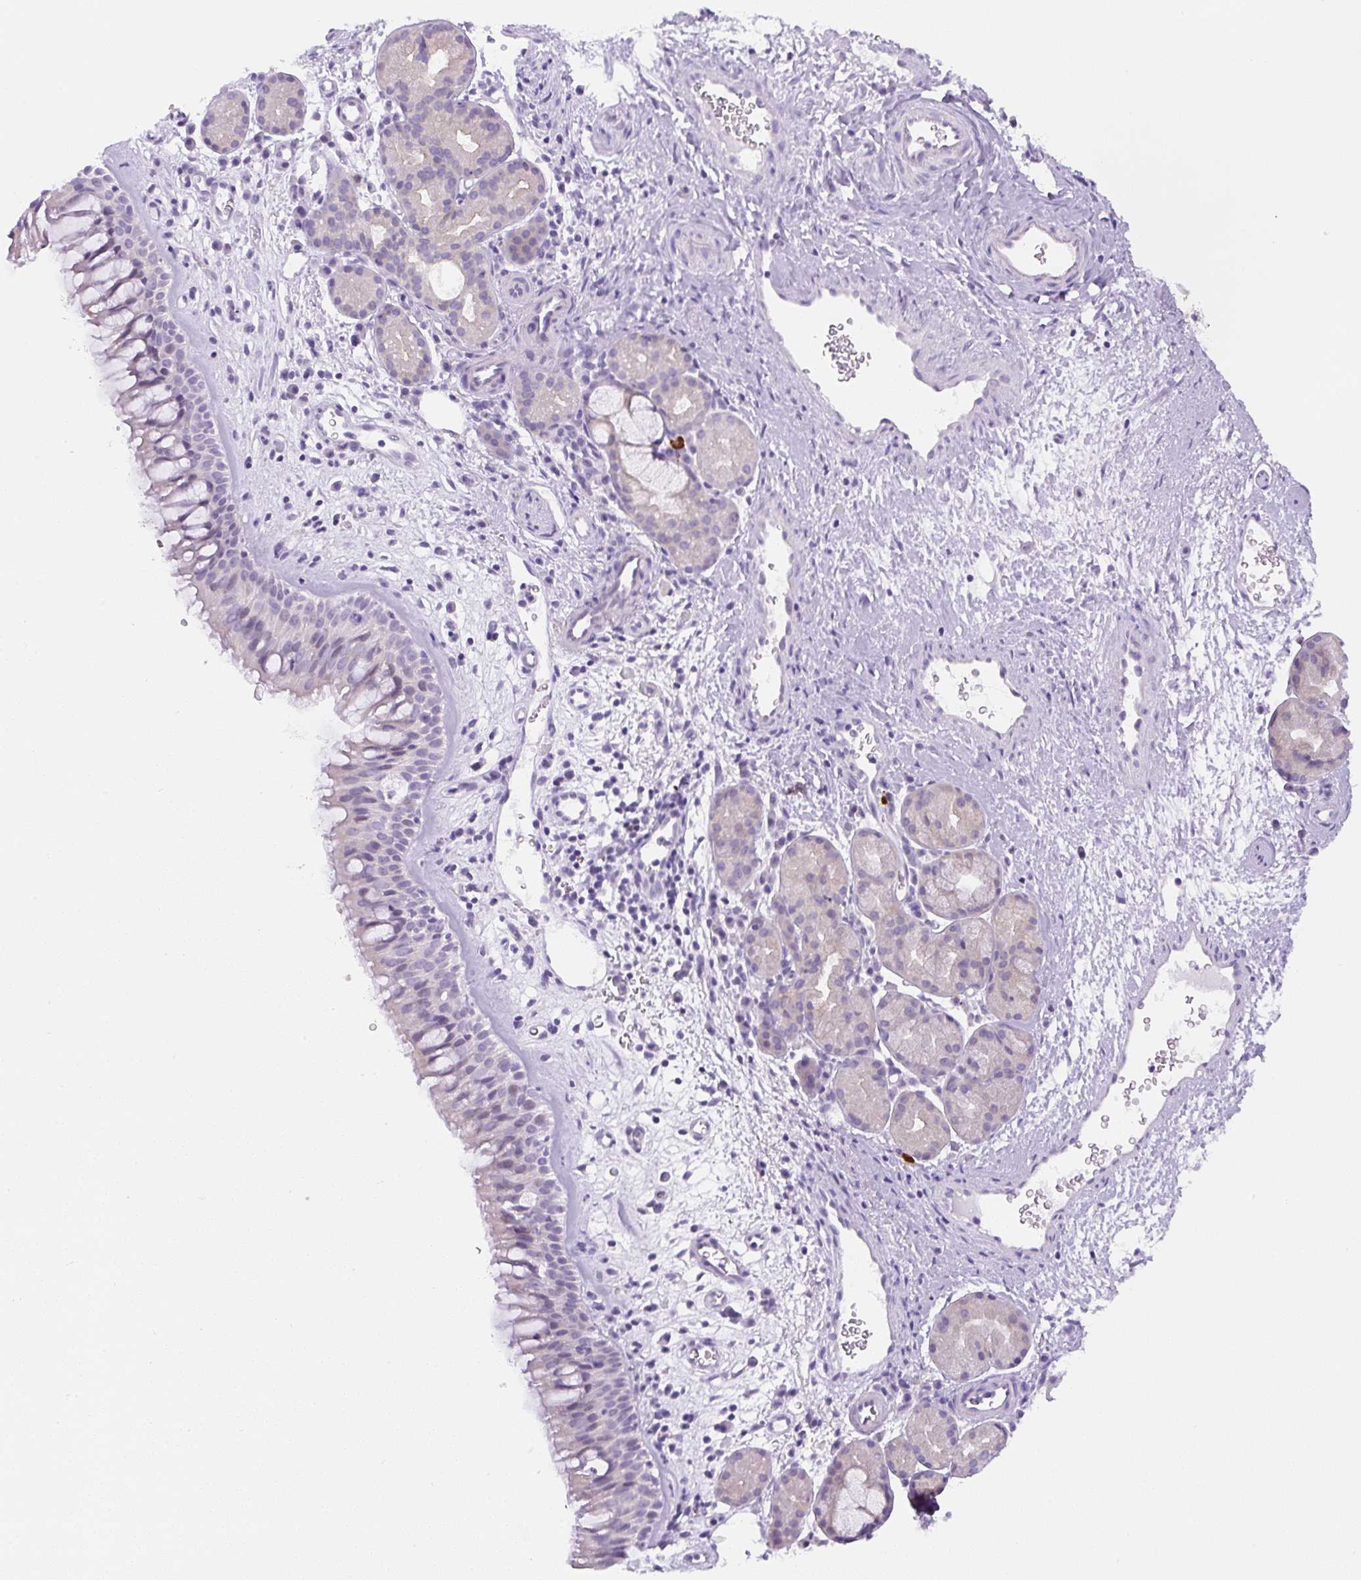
{"staining": {"intensity": "negative", "quantity": "none", "location": "none"}, "tissue": "nasopharynx", "cell_type": "Respiratory epithelial cells", "image_type": "normal", "snomed": [{"axis": "morphology", "description": "Normal tissue, NOS"}, {"axis": "topography", "description": "Nasopharynx"}], "caption": "The micrograph demonstrates no staining of respiratory epithelial cells in normal nasopharynx.", "gene": "ADAMTS19", "patient": {"sex": "male", "age": 65}}